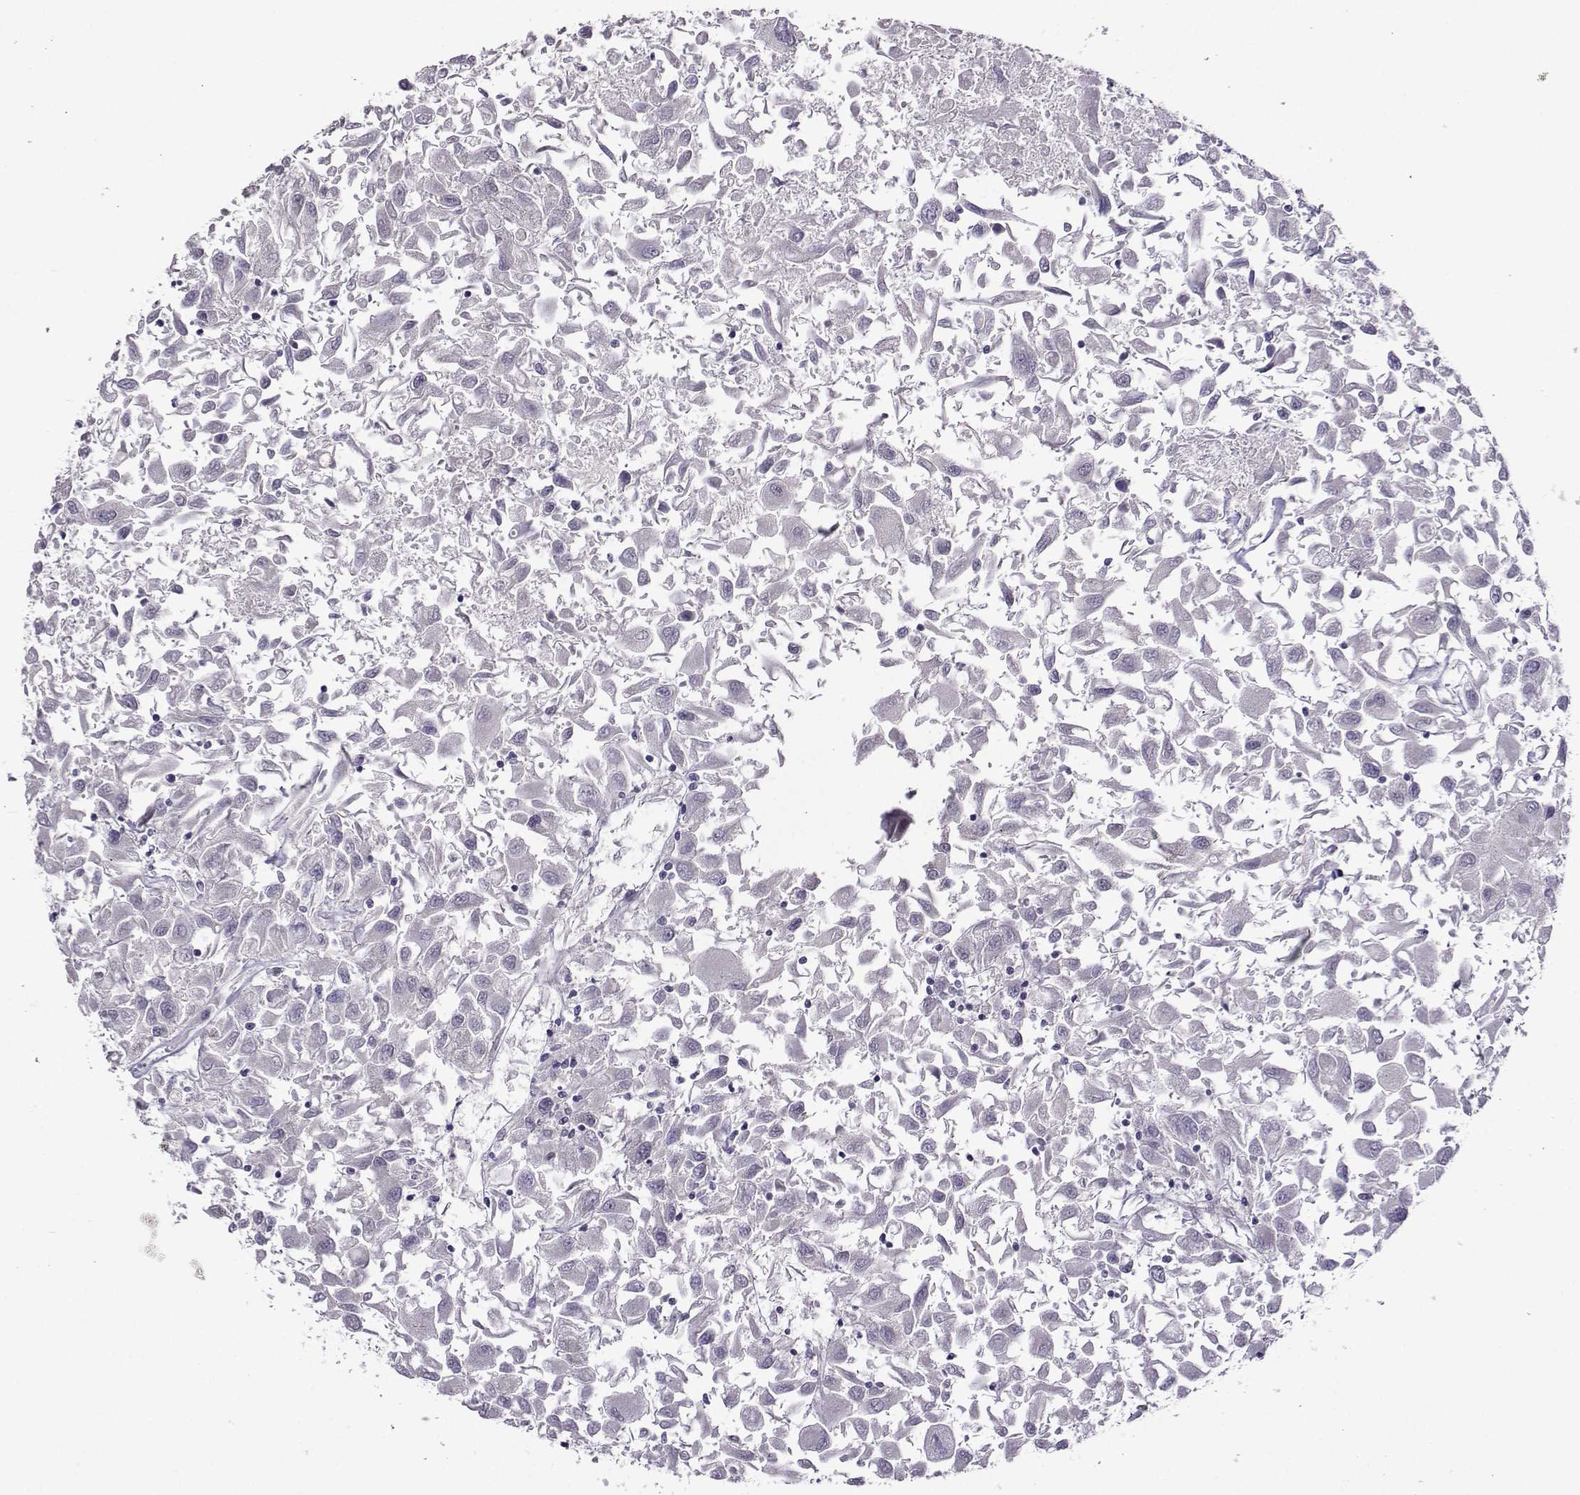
{"staining": {"intensity": "negative", "quantity": "none", "location": "none"}, "tissue": "renal cancer", "cell_type": "Tumor cells", "image_type": "cancer", "snomed": [{"axis": "morphology", "description": "Adenocarcinoma, NOS"}, {"axis": "topography", "description": "Kidney"}], "caption": "There is no significant expression in tumor cells of adenocarcinoma (renal).", "gene": "DDX20", "patient": {"sex": "female", "age": 76}}